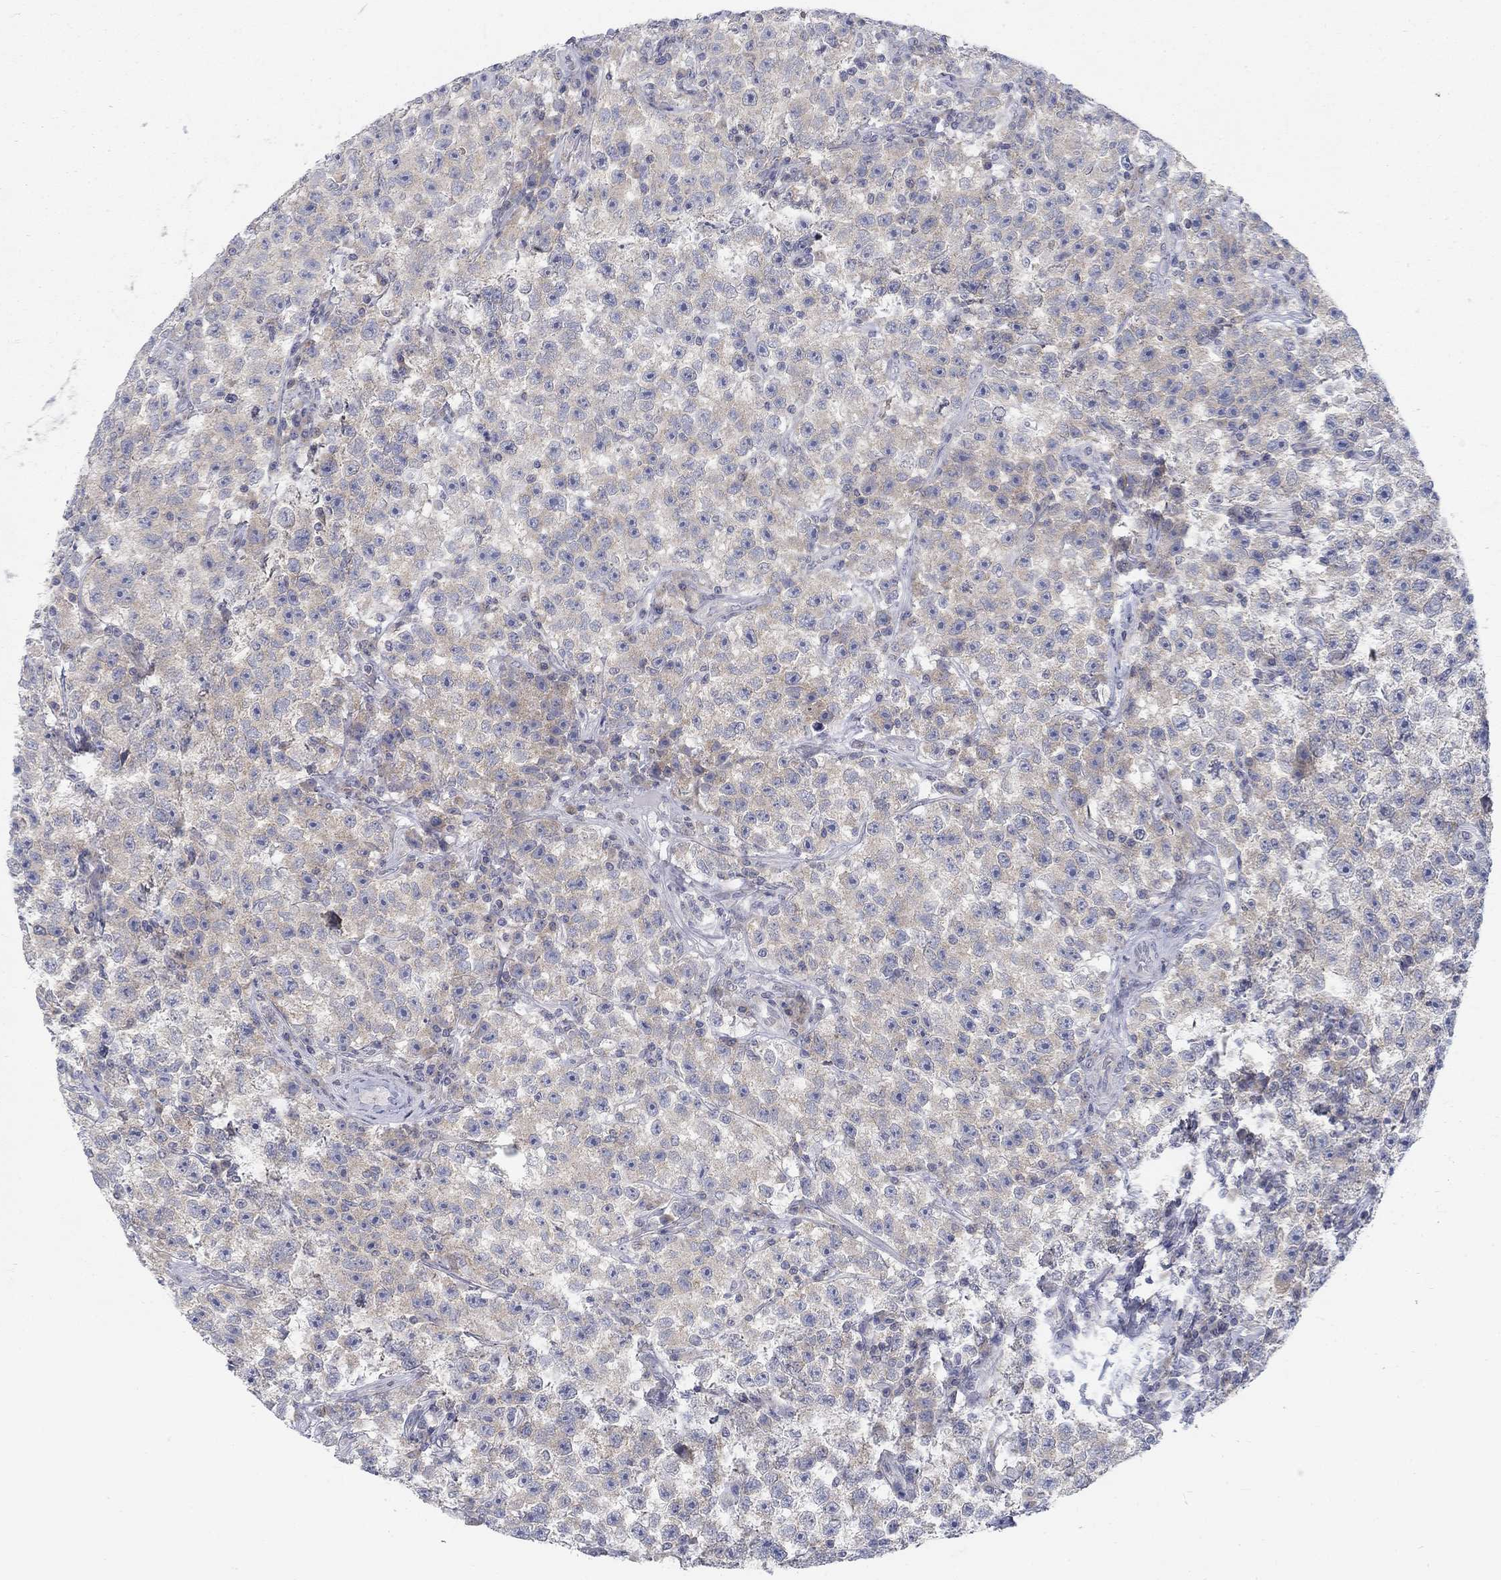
{"staining": {"intensity": "weak", "quantity": "25%-75%", "location": "cytoplasmic/membranous"}, "tissue": "testis cancer", "cell_type": "Tumor cells", "image_type": "cancer", "snomed": [{"axis": "morphology", "description": "Seminoma, NOS"}, {"axis": "topography", "description": "Testis"}], "caption": "DAB (3,3'-diaminobenzidine) immunohistochemical staining of human testis cancer (seminoma) shows weak cytoplasmic/membranous protein staining in about 25%-75% of tumor cells.", "gene": "ATP1A3", "patient": {"sex": "male", "age": 22}}